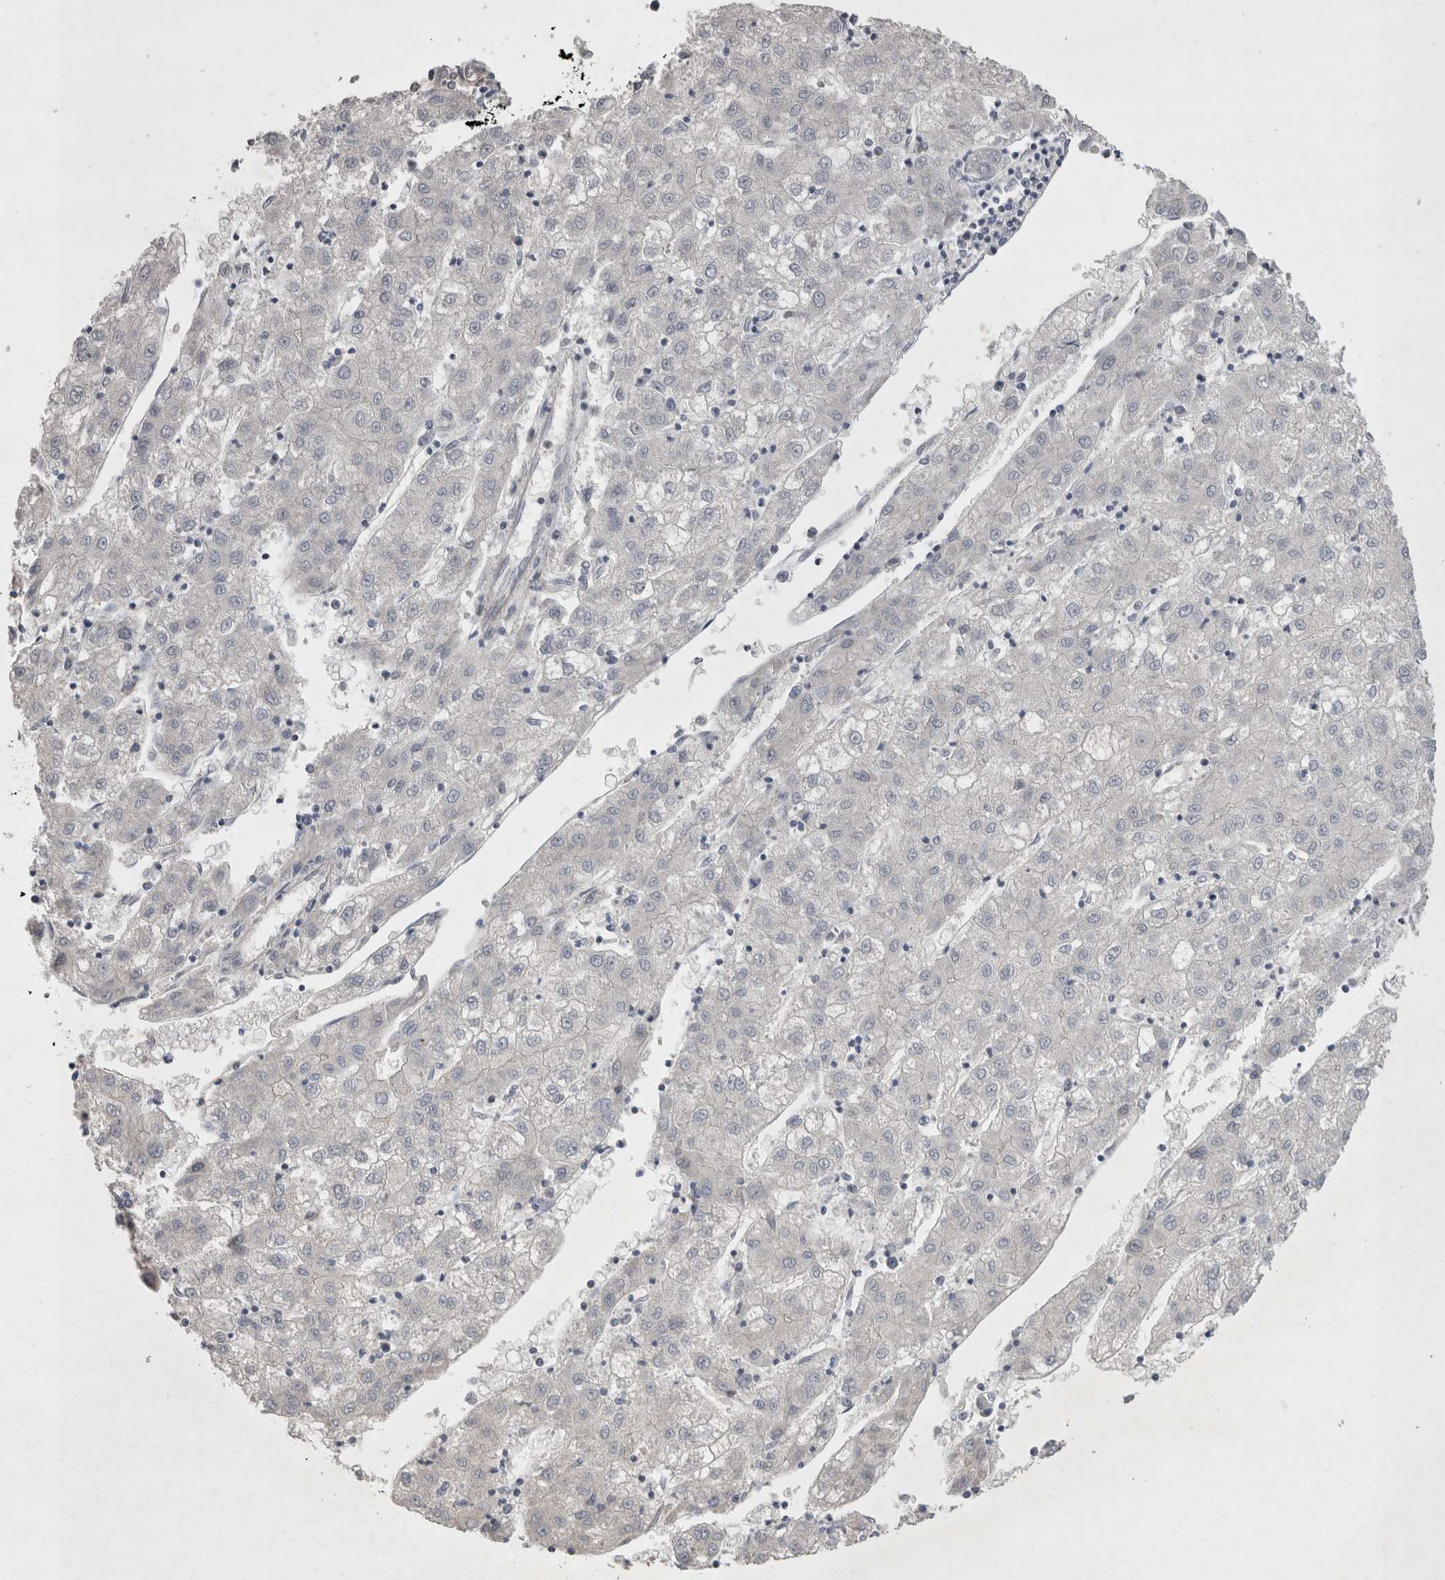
{"staining": {"intensity": "negative", "quantity": "none", "location": "none"}, "tissue": "liver cancer", "cell_type": "Tumor cells", "image_type": "cancer", "snomed": [{"axis": "morphology", "description": "Carcinoma, Hepatocellular, NOS"}, {"axis": "topography", "description": "Liver"}], "caption": "Immunohistochemistry (IHC) image of neoplastic tissue: human hepatocellular carcinoma (liver) stained with DAB reveals no significant protein expression in tumor cells.", "gene": "TSPOAP1", "patient": {"sex": "male", "age": 72}}